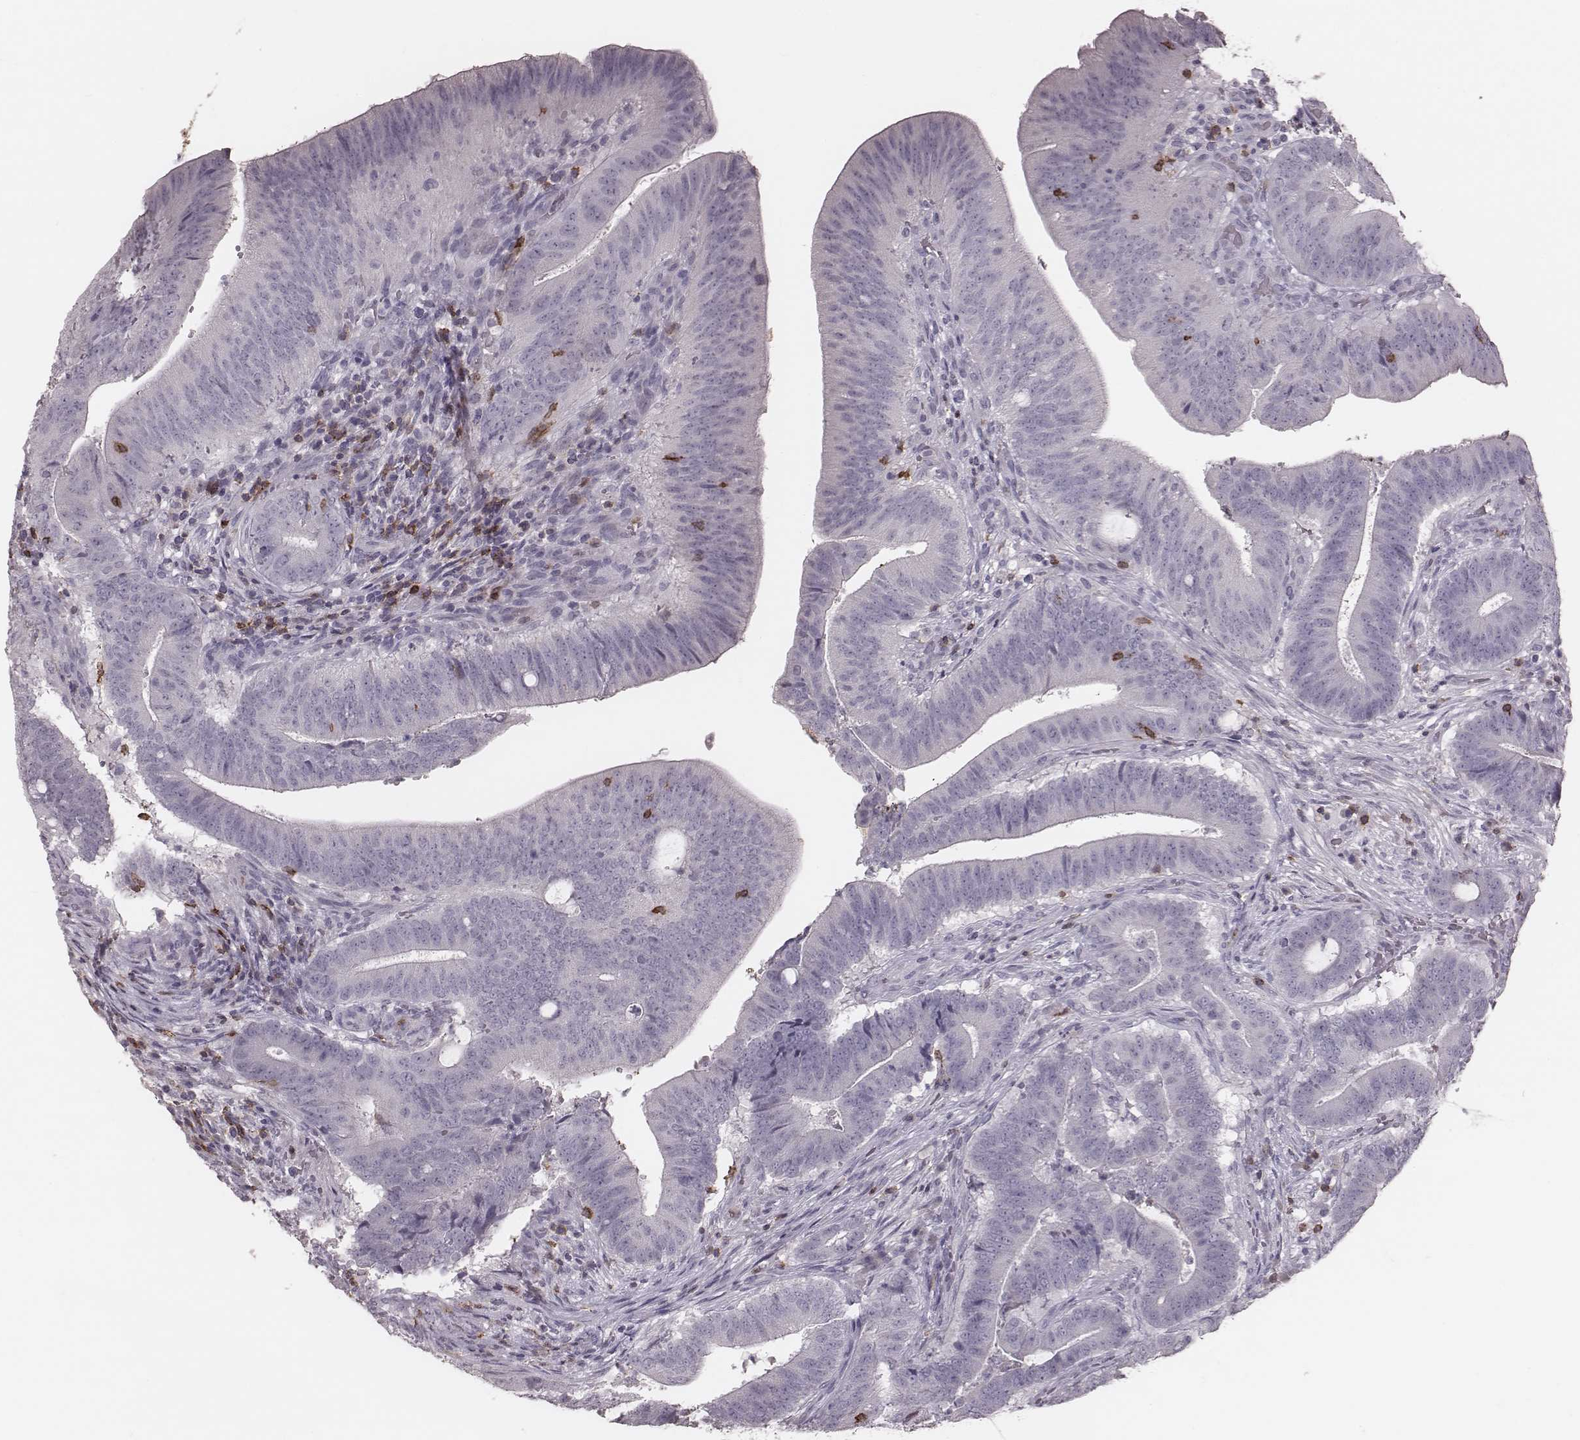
{"staining": {"intensity": "negative", "quantity": "none", "location": "none"}, "tissue": "colorectal cancer", "cell_type": "Tumor cells", "image_type": "cancer", "snomed": [{"axis": "morphology", "description": "Adenocarcinoma, NOS"}, {"axis": "topography", "description": "Colon"}], "caption": "Immunohistochemical staining of colorectal adenocarcinoma shows no significant positivity in tumor cells. The staining was performed using DAB (3,3'-diaminobenzidine) to visualize the protein expression in brown, while the nuclei were stained in blue with hematoxylin (Magnification: 20x).", "gene": "PDCD1", "patient": {"sex": "female", "age": 43}}